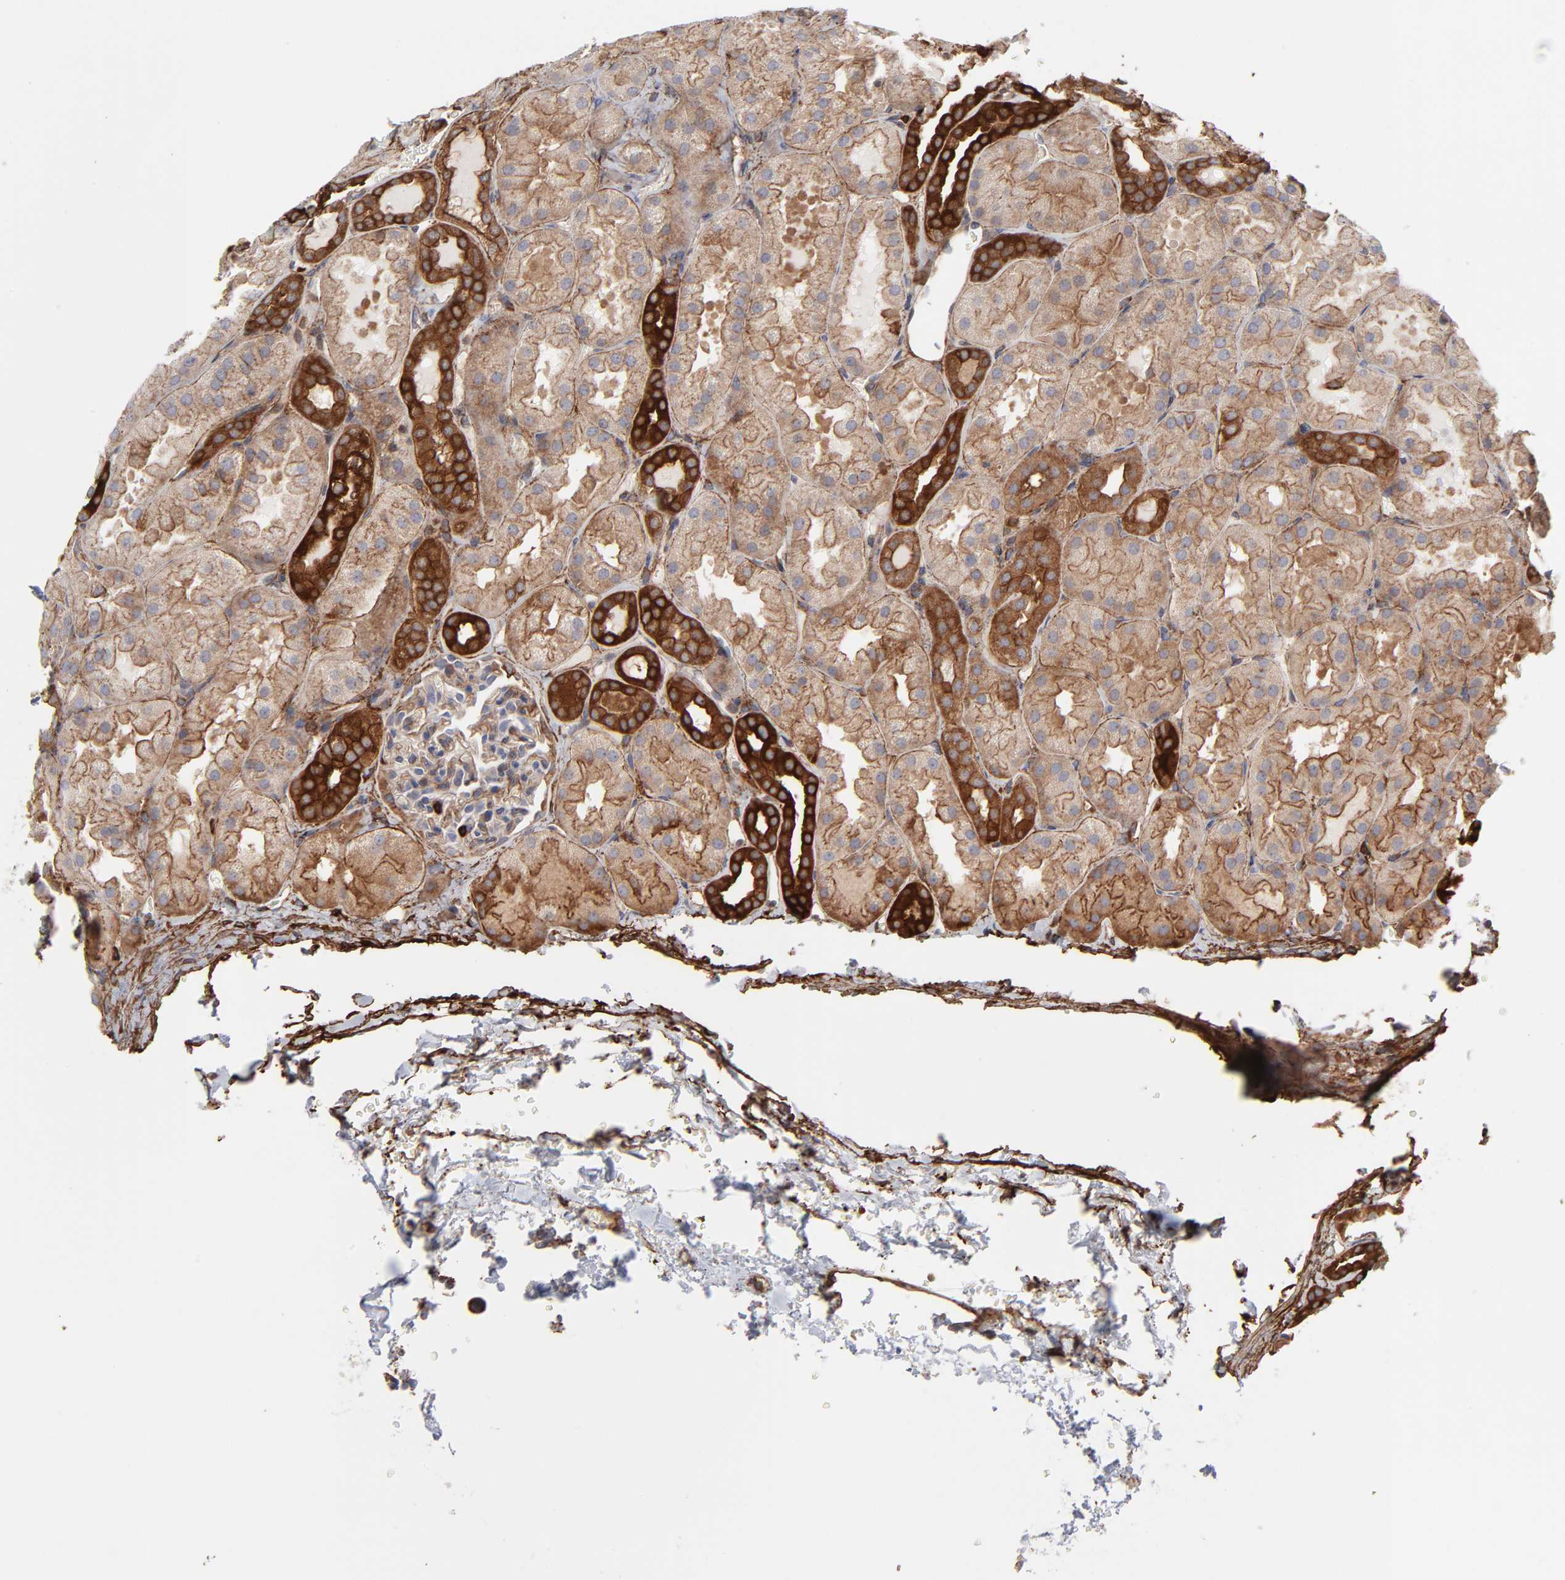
{"staining": {"intensity": "moderate", "quantity": "25%-75%", "location": "cytoplasmic/membranous"}, "tissue": "kidney", "cell_type": "Cells in glomeruli", "image_type": "normal", "snomed": [{"axis": "morphology", "description": "Normal tissue, NOS"}, {"axis": "topography", "description": "Kidney"}], "caption": "IHC photomicrograph of normal kidney: human kidney stained using immunohistochemistry demonstrates medium levels of moderate protein expression localized specifically in the cytoplasmic/membranous of cells in glomeruli, appearing as a cytoplasmic/membranous brown color.", "gene": "PXN", "patient": {"sex": "male", "age": 28}}